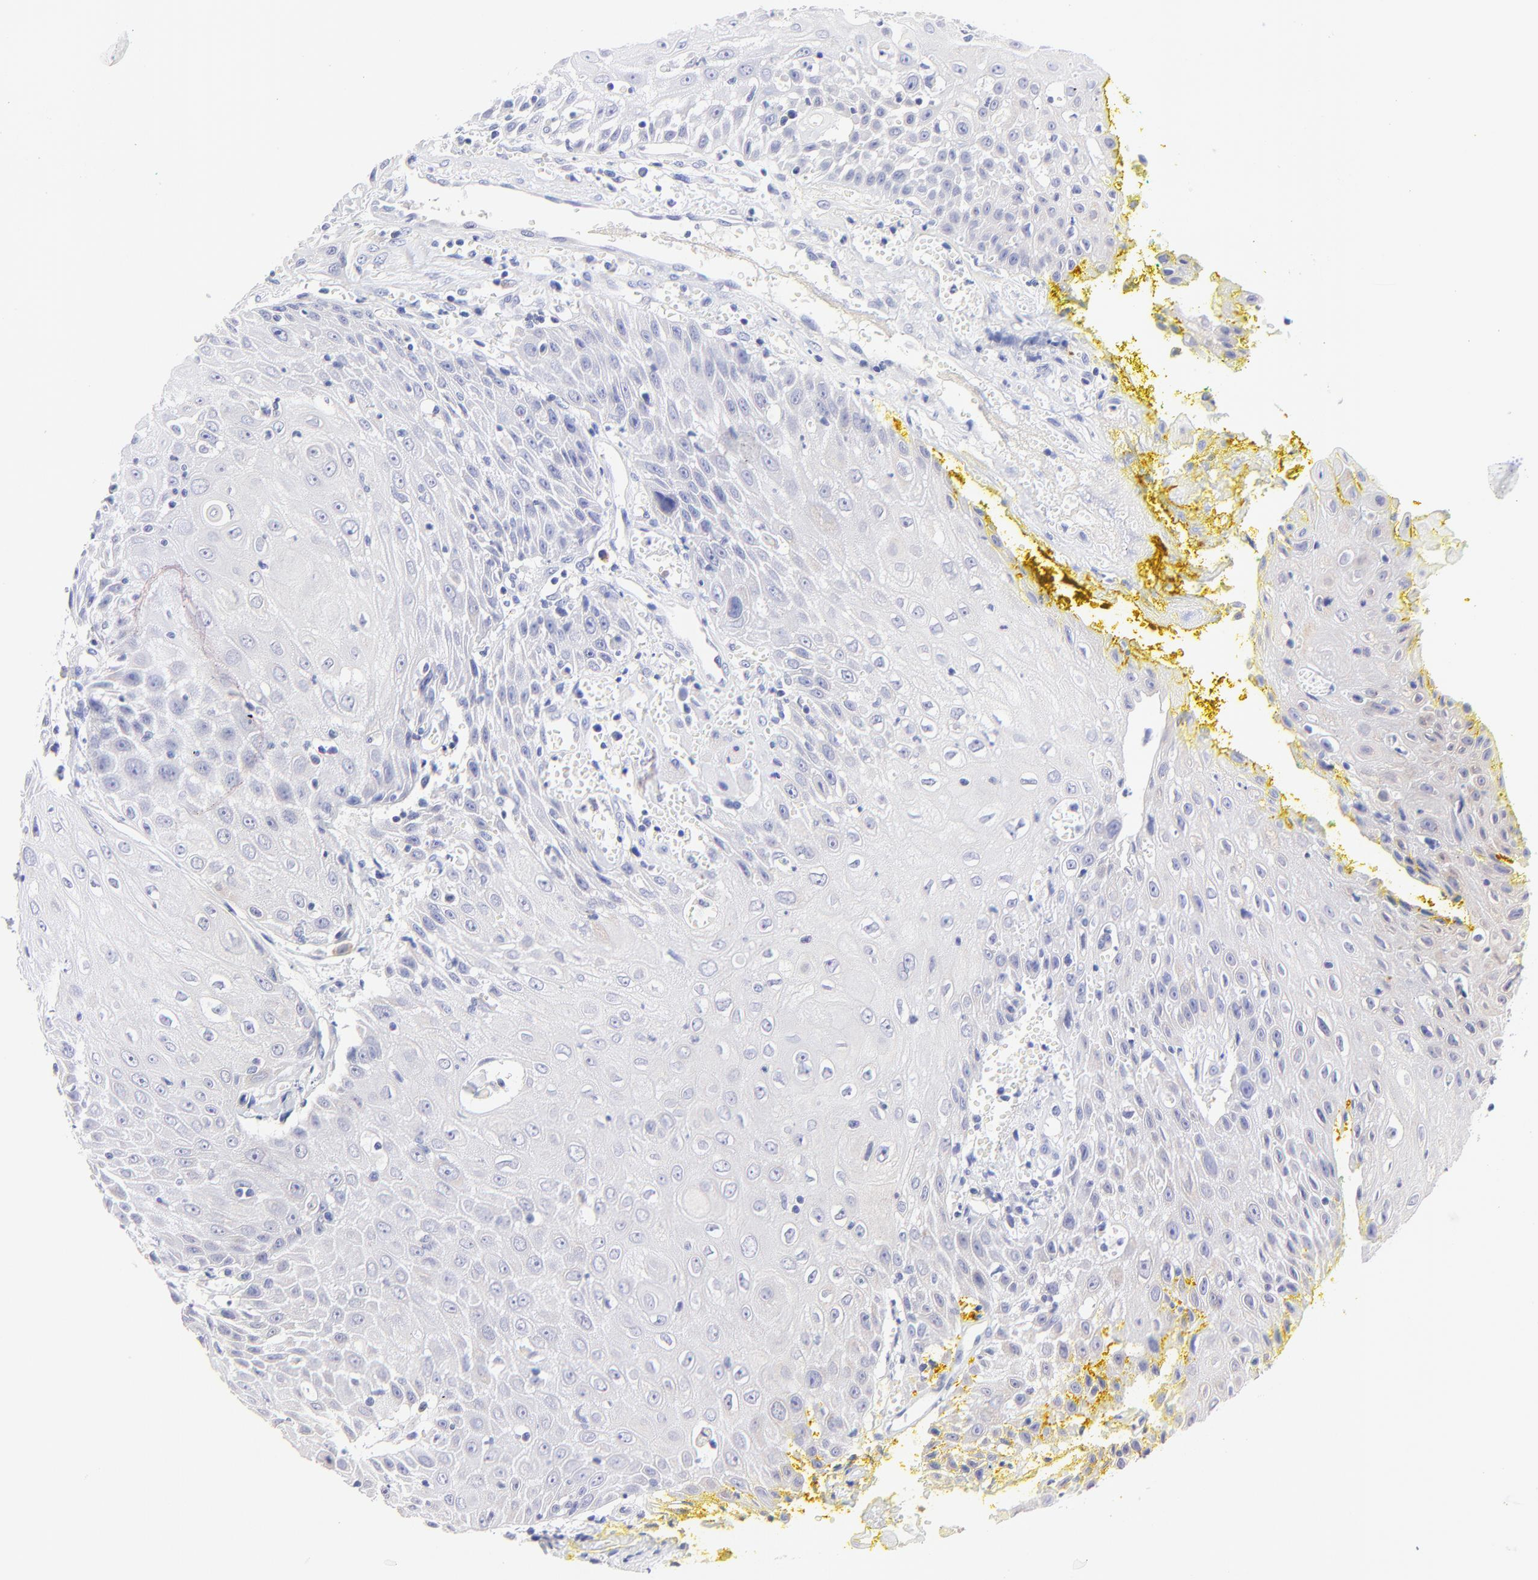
{"staining": {"intensity": "negative", "quantity": "none", "location": "none"}, "tissue": "head and neck cancer", "cell_type": "Tumor cells", "image_type": "cancer", "snomed": [{"axis": "morphology", "description": "Squamous cell carcinoma, NOS"}, {"axis": "topography", "description": "Oral tissue"}, {"axis": "topography", "description": "Head-Neck"}], "caption": "High power microscopy histopathology image of an IHC photomicrograph of head and neck cancer (squamous cell carcinoma), revealing no significant positivity in tumor cells.", "gene": "EBP", "patient": {"sex": "female", "age": 82}}